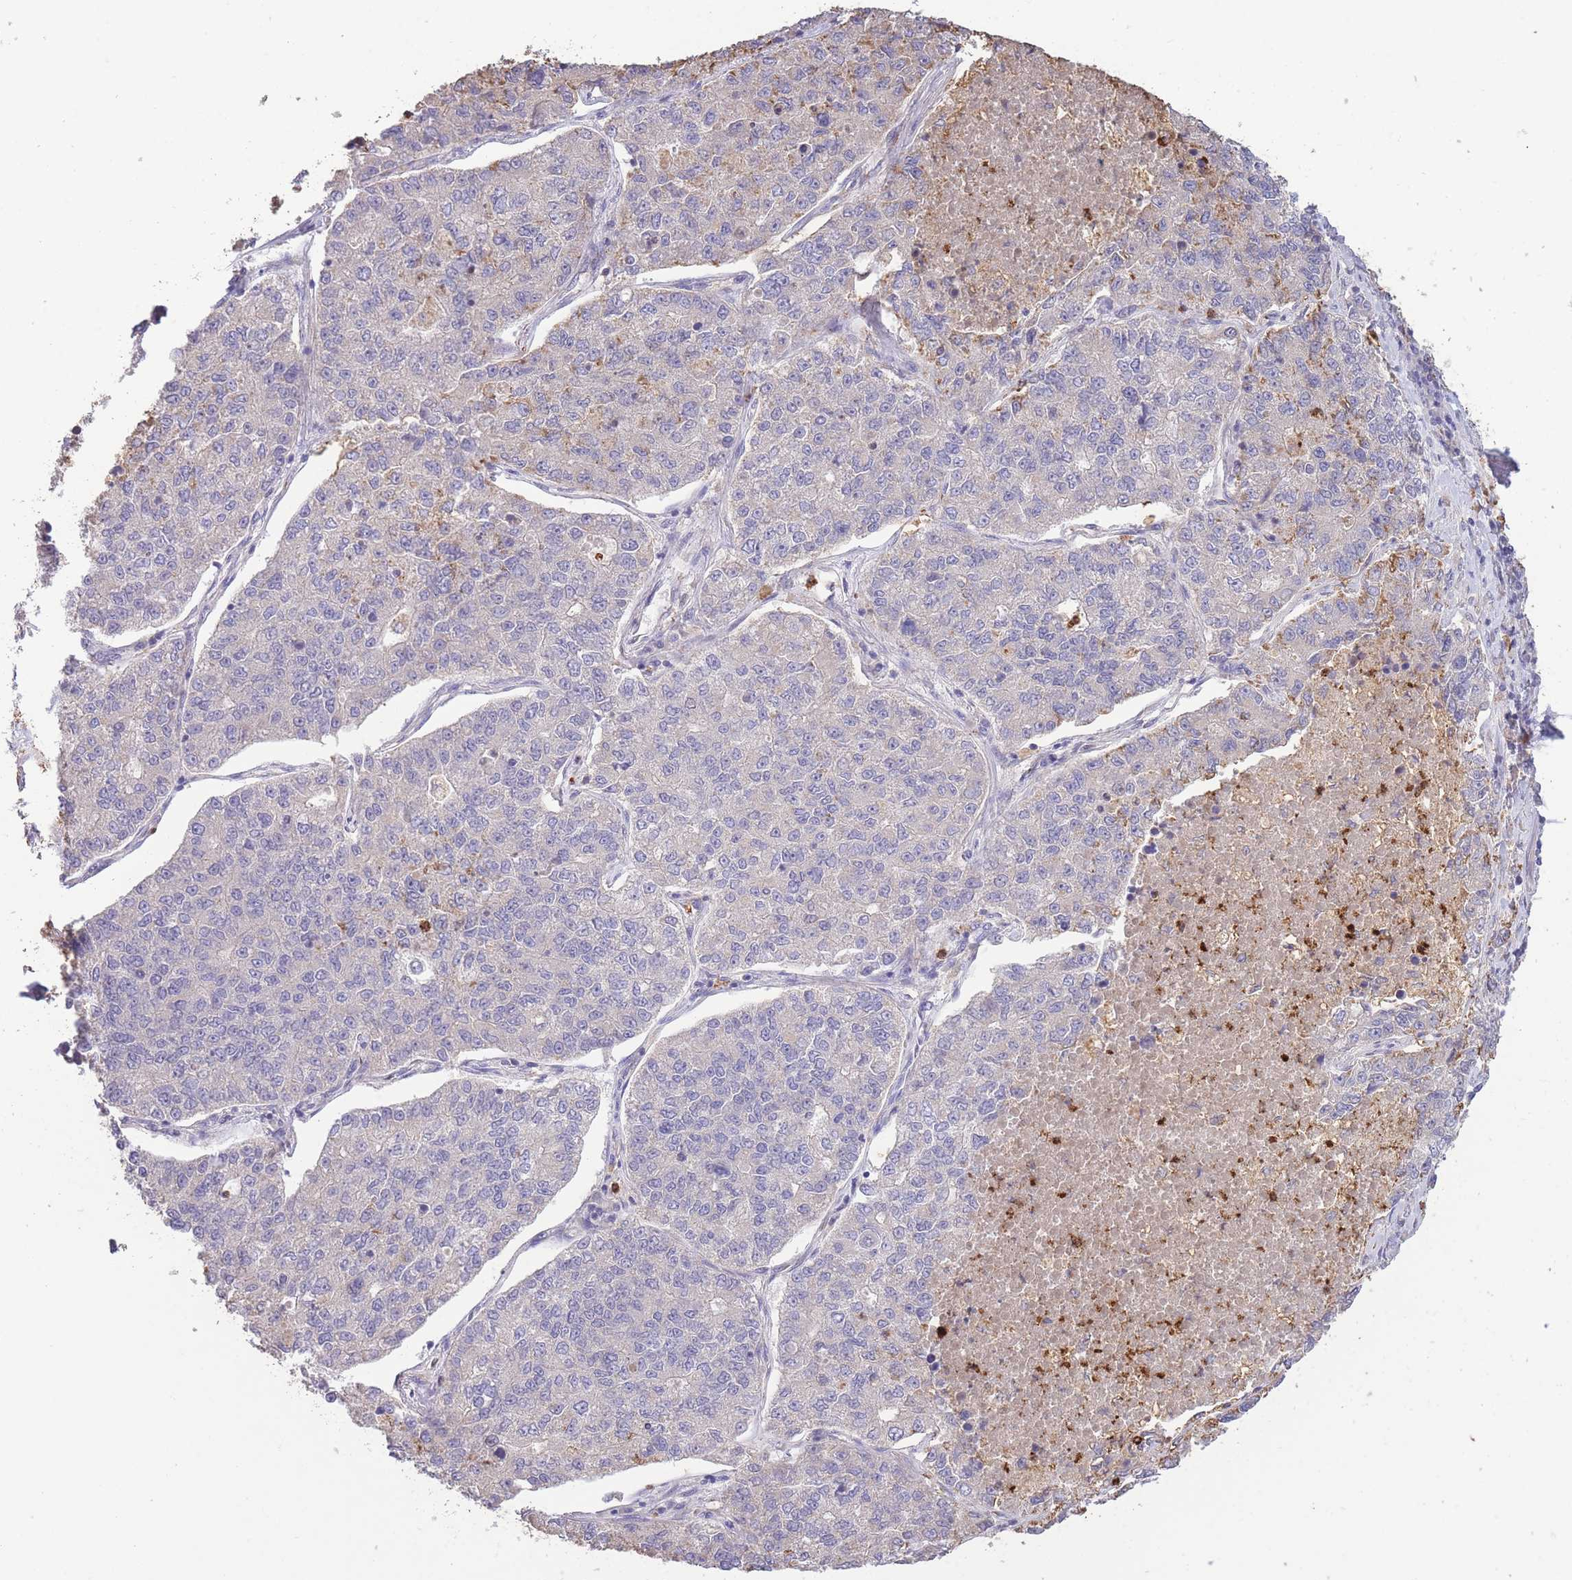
{"staining": {"intensity": "negative", "quantity": "none", "location": "none"}, "tissue": "lung cancer", "cell_type": "Tumor cells", "image_type": "cancer", "snomed": [{"axis": "morphology", "description": "Adenocarcinoma, NOS"}, {"axis": "topography", "description": "Lung"}], "caption": "Immunohistochemical staining of human adenocarcinoma (lung) exhibits no significant expression in tumor cells.", "gene": "CENPM", "patient": {"sex": "male", "age": 49}}